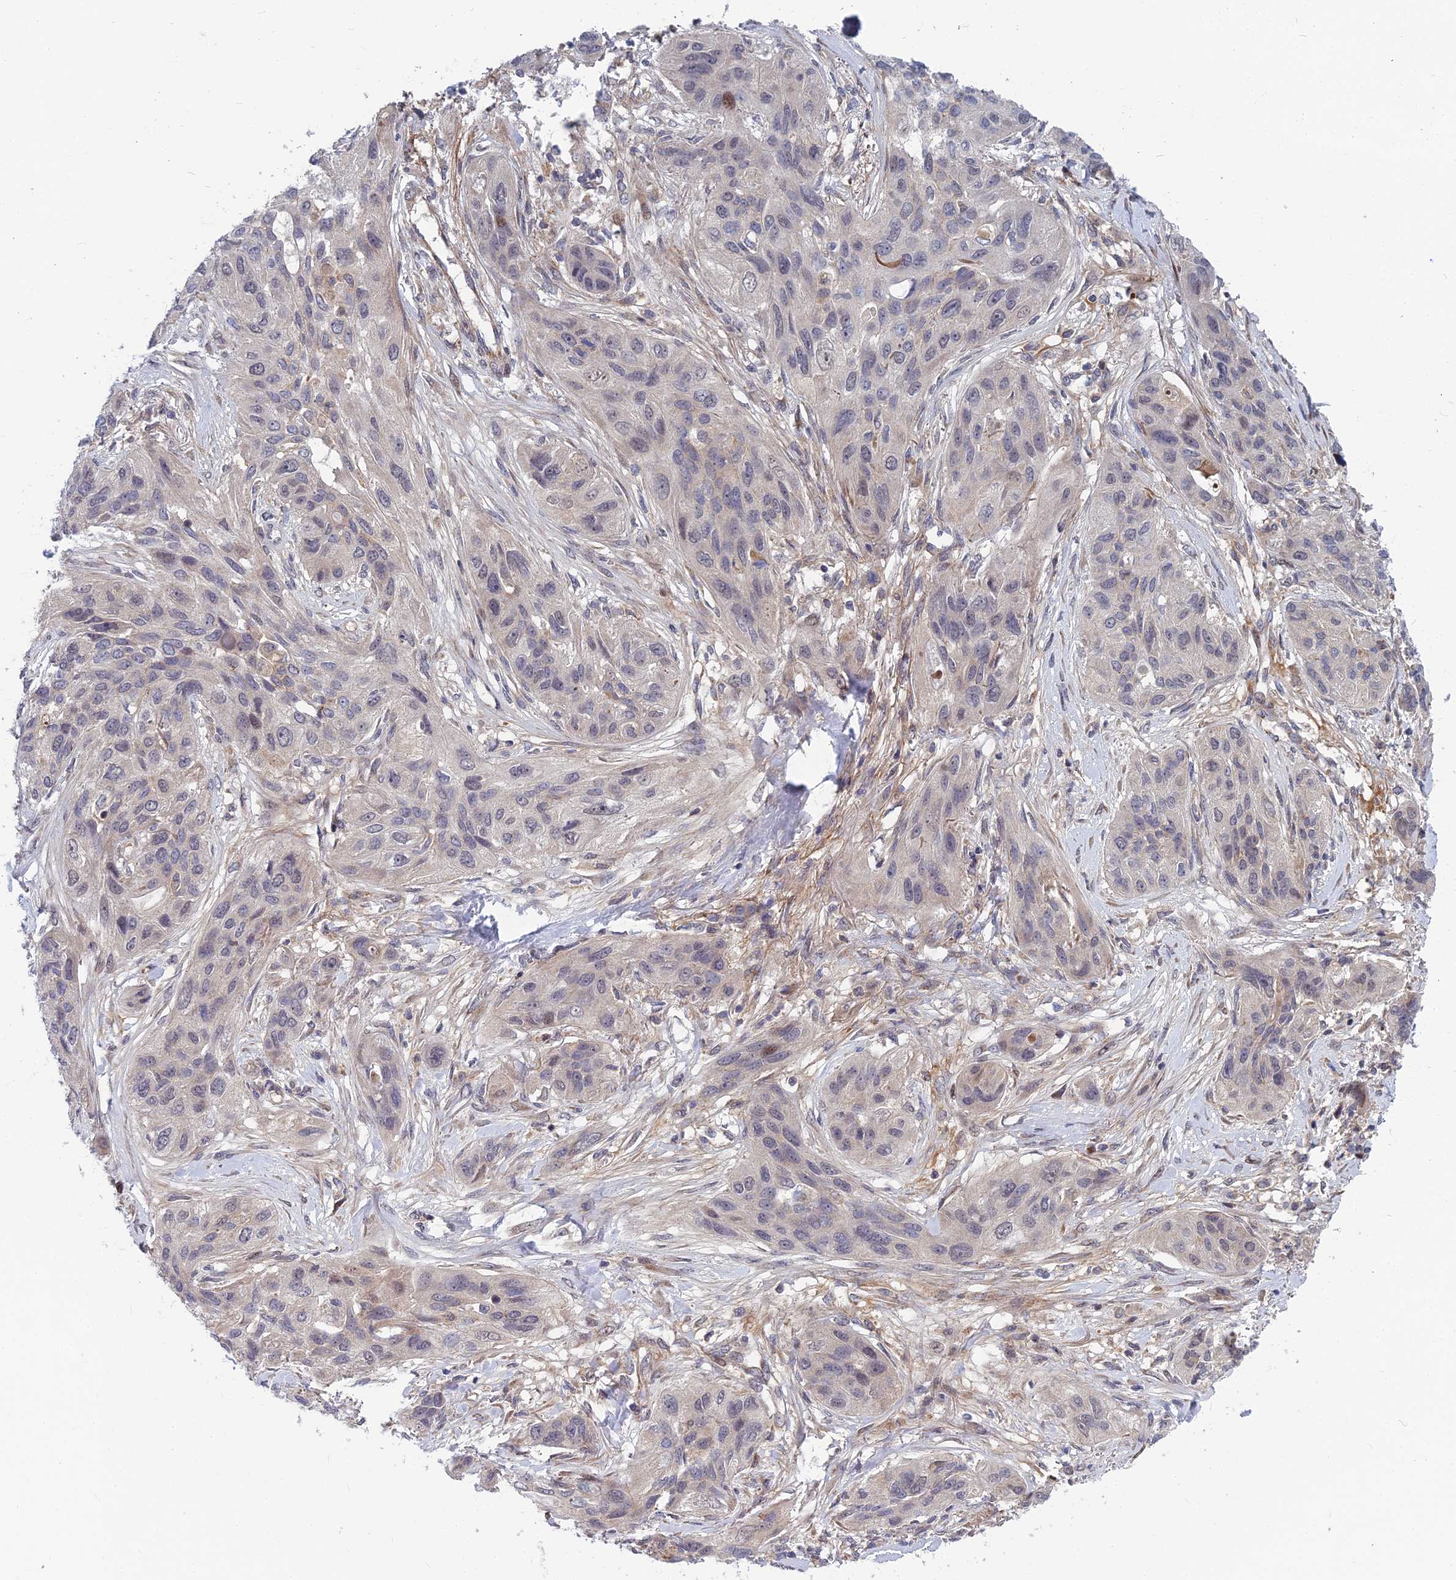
{"staining": {"intensity": "negative", "quantity": "none", "location": "none"}, "tissue": "lung cancer", "cell_type": "Tumor cells", "image_type": "cancer", "snomed": [{"axis": "morphology", "description": "Squamous cell carcinoma, NOS"}, {"axis": "topography", "description": "Lung"}], "caption": "Tumor cells are negative for protein expression in human lung cancer (squamous cell carcinoma).", "gene": "COMMD2", "patient": {"sex": "female", "age": 70}}